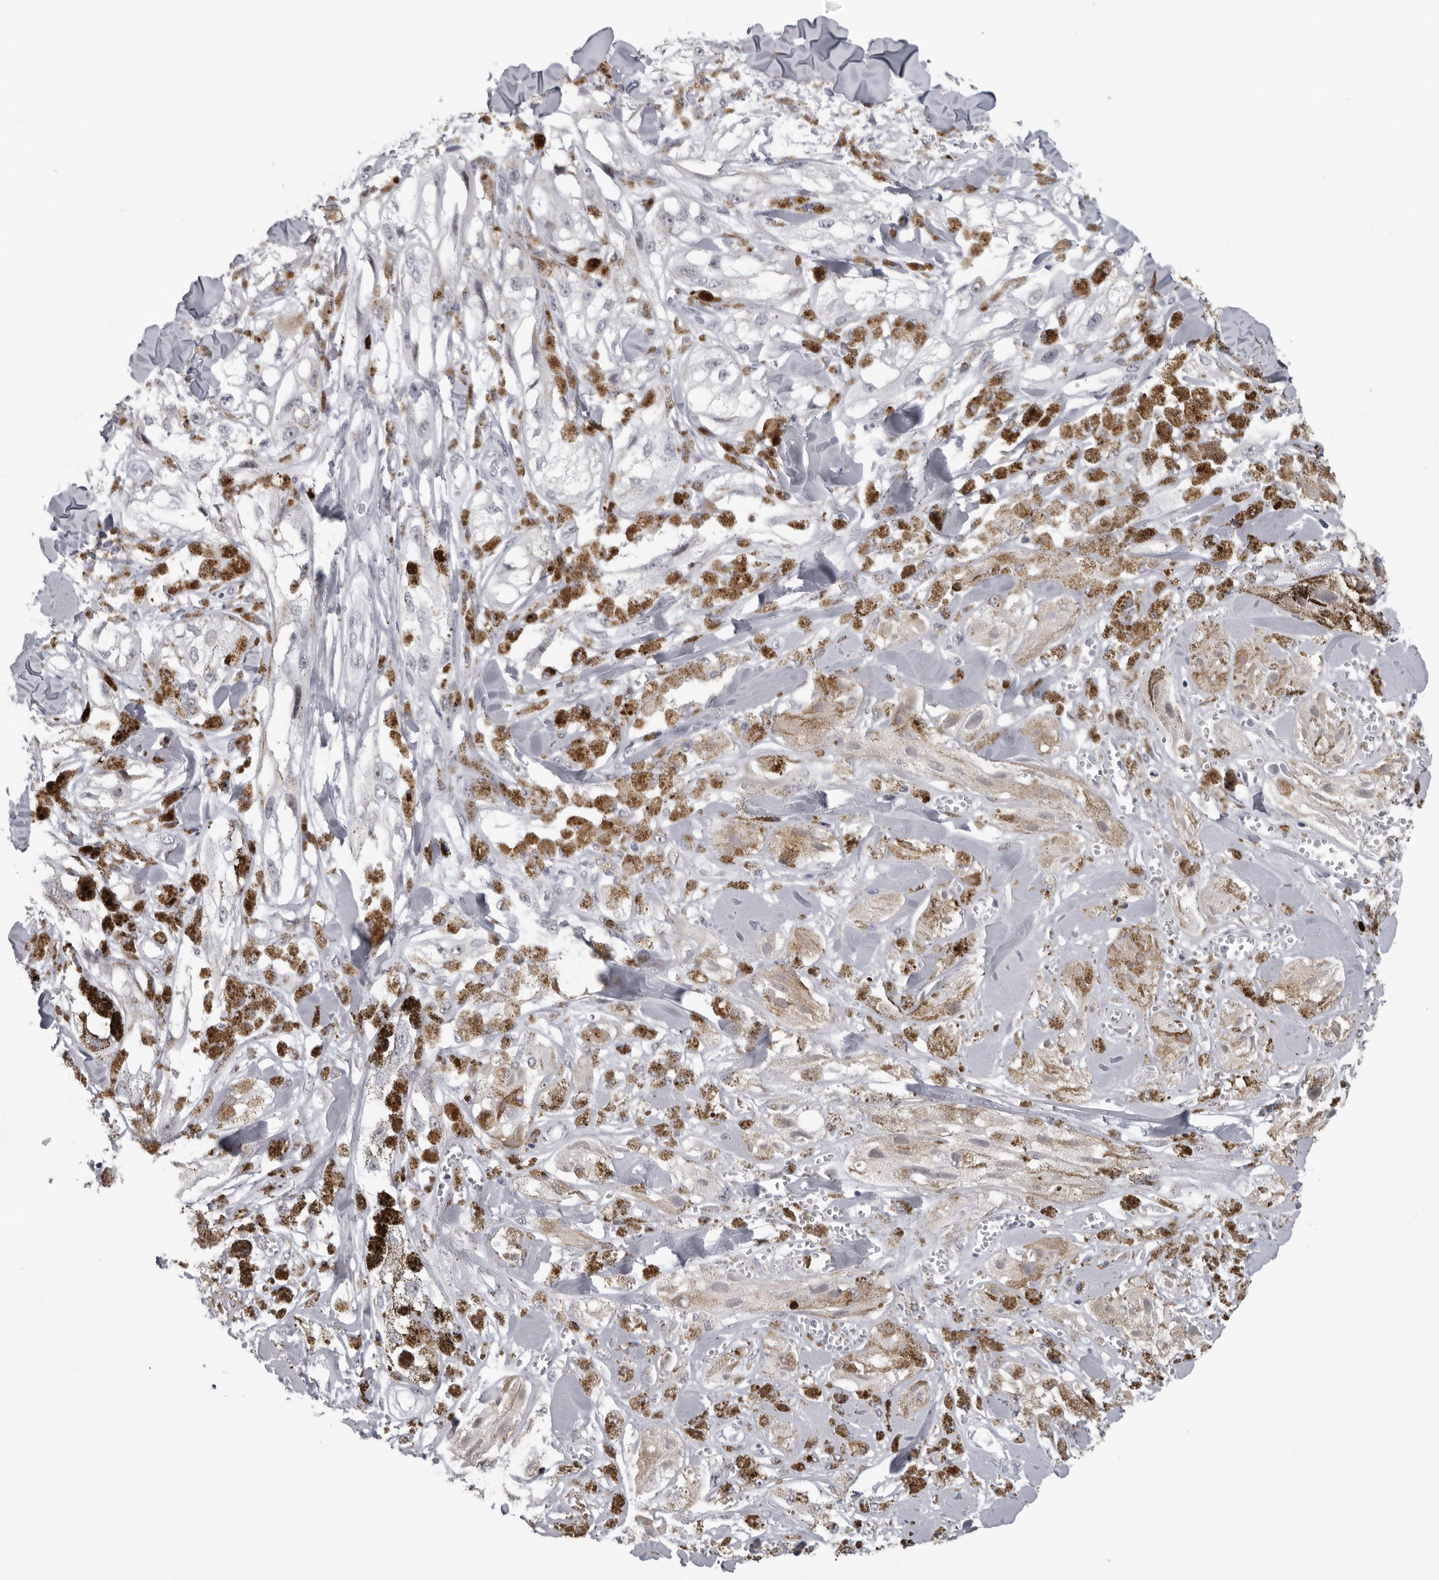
{"staining": {"intensity": "negative", "quantity": "none", "location": "none"}, "tissue": "melanoma", "cell_type": "Tumor cells", "image_type": "cancer", "snomed": [{"axis": "morphology", "description": "Malignant melanoma, NOS"}, {"axis": "topography", "description": "Skin"}], "caption": "Tumor cells show no significant staining in melanoma.", "gene": "ESPN", "patient": {"sex": "male", "age": 88}}